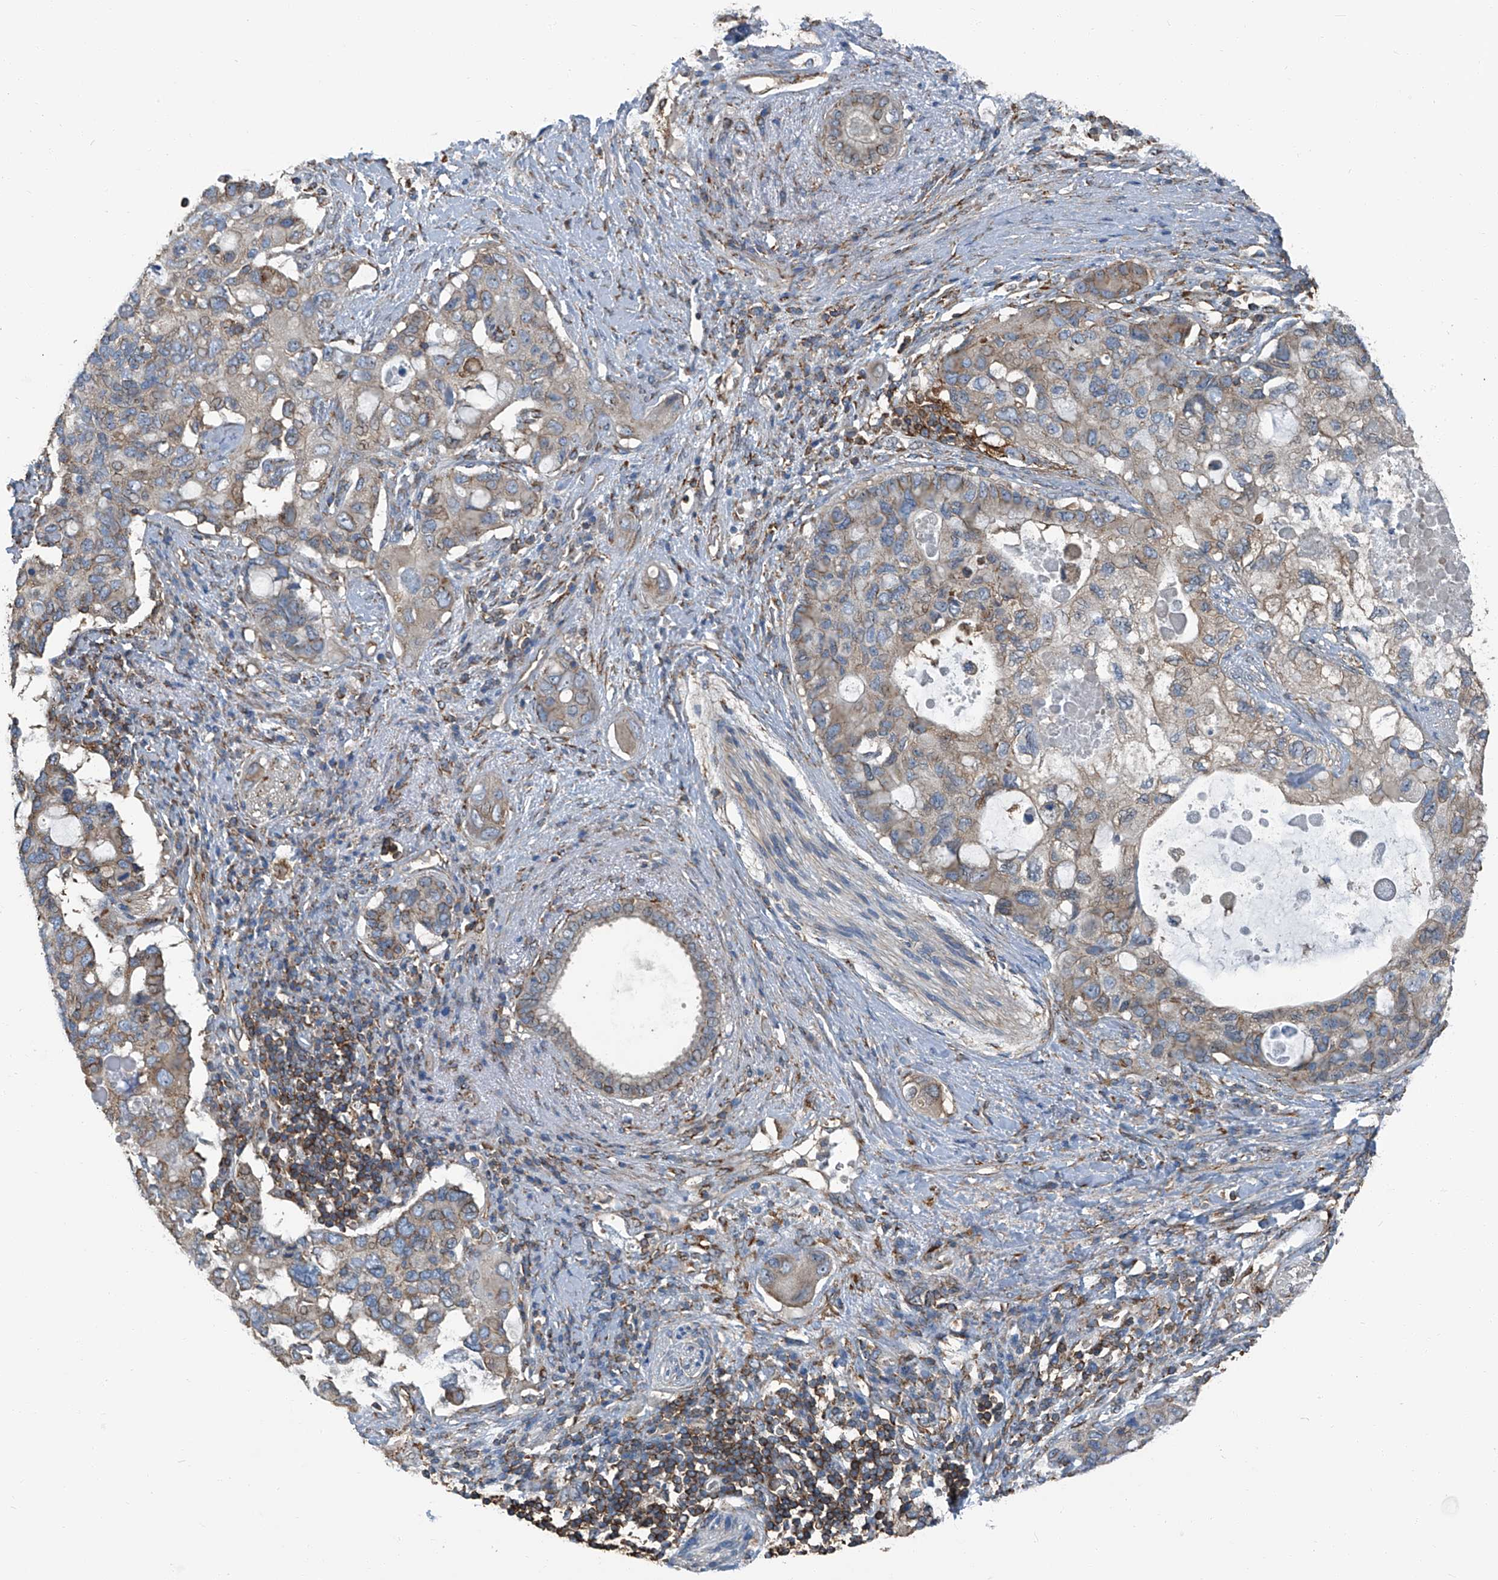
{"staining": {"intensity": "weak", "quantity": "25%-75%", "location": "cytoplasmic/membranous"}, "tissue": "pancreatic cancer", "cell_type": "Tumor cells", "image_type": "cancer", "snomed": [{"axis": "morphology", "description": "Adenocarcinoma, NOS"}, {"axis": "topography", "description": "Pancreas"}], "caption": "Immunohistochemical staining of pancreatic cancer (adenocarcinoma) displays weak cytoplasmic/membranous protein positivity in approximately 25%-75% of tumor cells.", "gene": "SEPTIN7", "patient": {"sex": "female", "age": 56}}